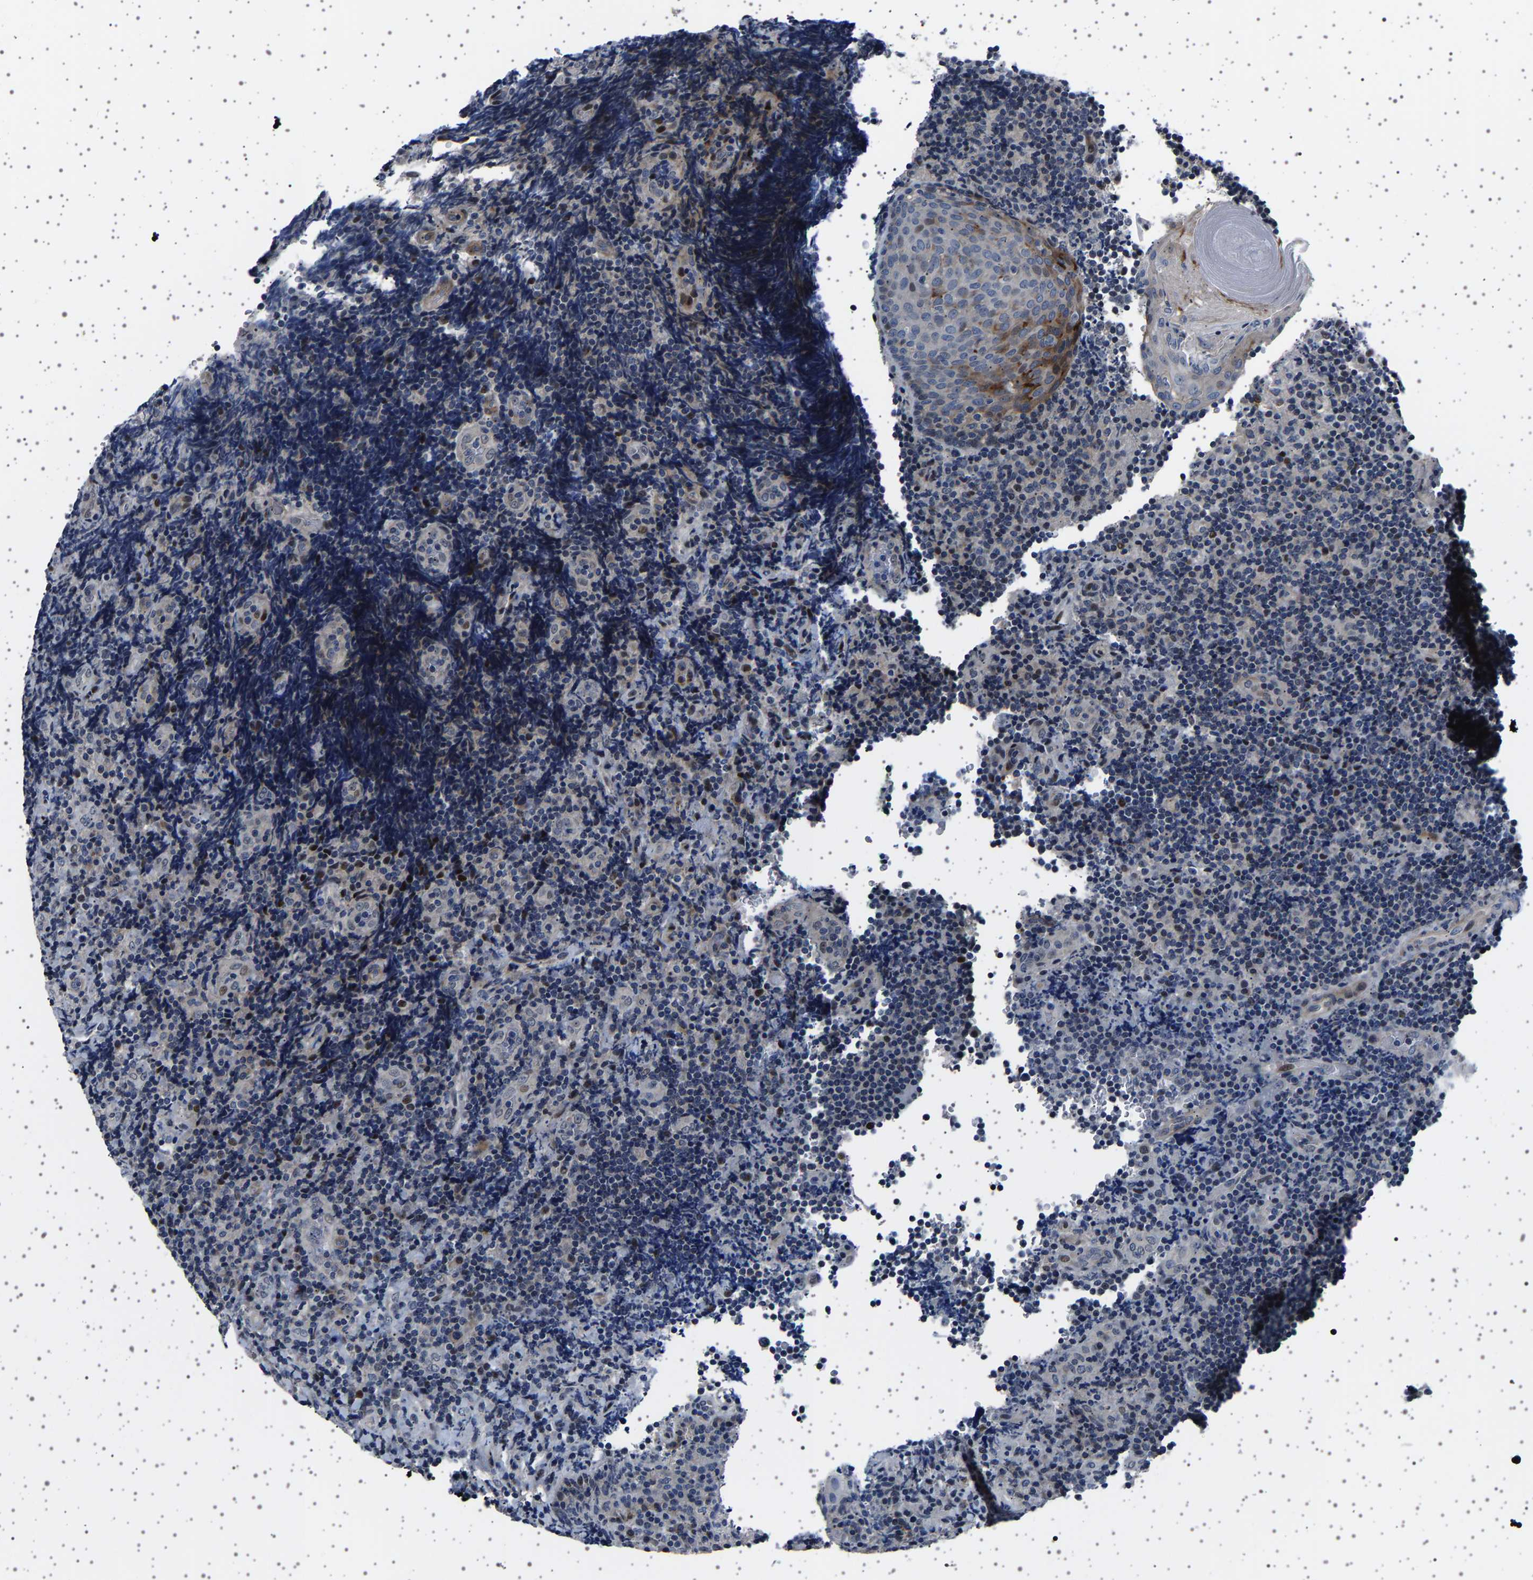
{"staining": {"intensity": "negative", "quantity": "none", "location": "none"}, "tissue": "lymphoma", "cell_type": "Tumor cells", "image_type": "cancer", "snomed": [{"axis": "morphology", "description": "Malignant lymphoma, non-Hodgkin's type, High grade"}, {"axis": "topography", "description": "Tonsil"}], "caption": "High-grade malignant lymphoma, non-Hodgkin's type stained for a protein using immunohistochemistry (IHC) exhibits no staining tumor cells.", "gene": "PAK5", "patient": {"sex": "female", "age": 36}}